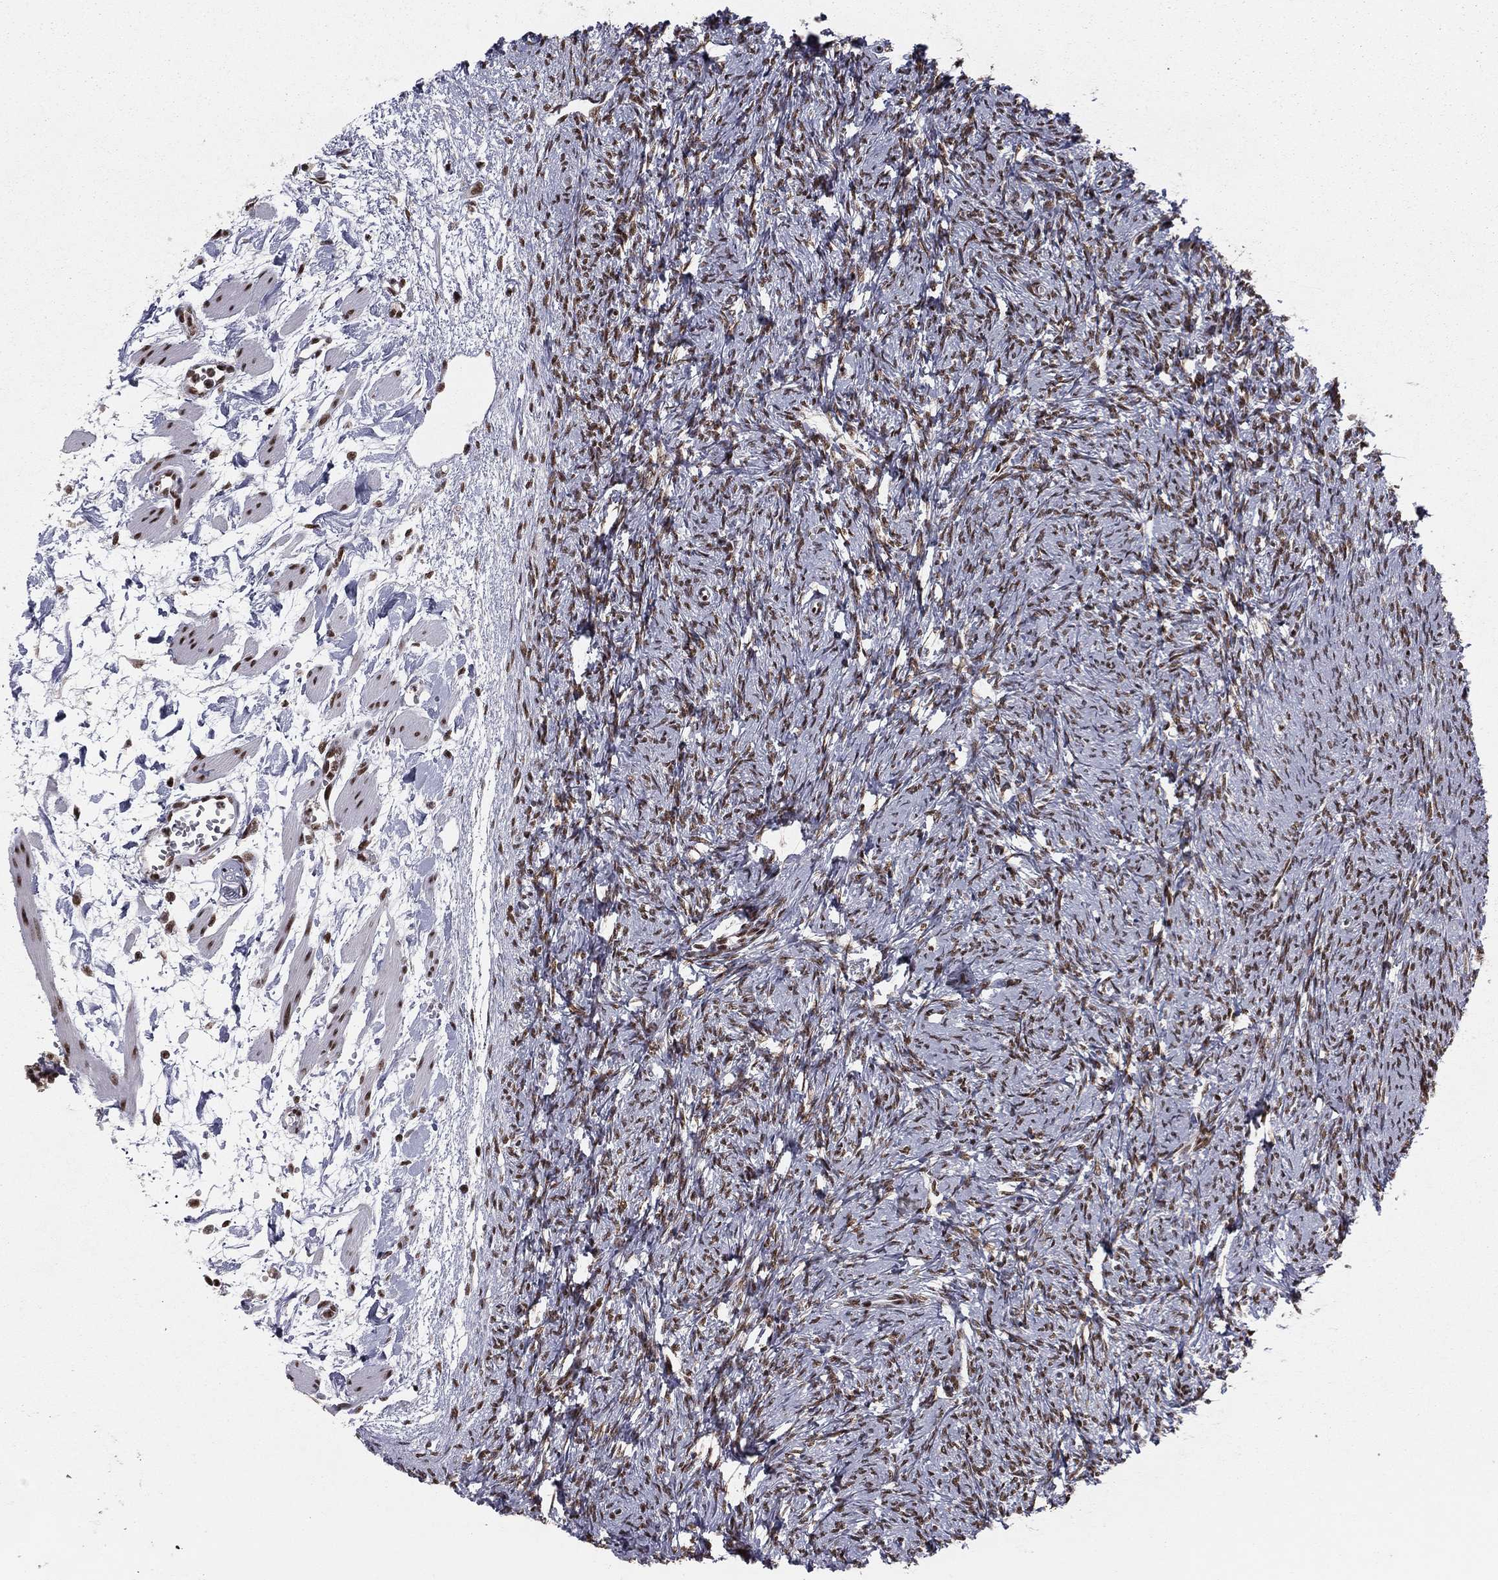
{"staining": {"intensity": "strong", "quantity": ">75%", "location": "nuclear"}, "tissue": "ovary", "cell_type": "Follicle cells", "image_type": "normal", "snomed": [{"axis": "morphology", "description": "Normal tissue, NOS"}, {"axis": "topography", "description": "Fallopian tube"}, {"axis": "topography", "description": "Ovary"}], "caption": "Protein staining by immunohistochemistry shows strong nuclear staining in about >75% of follicle cells in benign ovary.", "gene": "NFYB", "patient": {"sex": "female", "age": 33}}